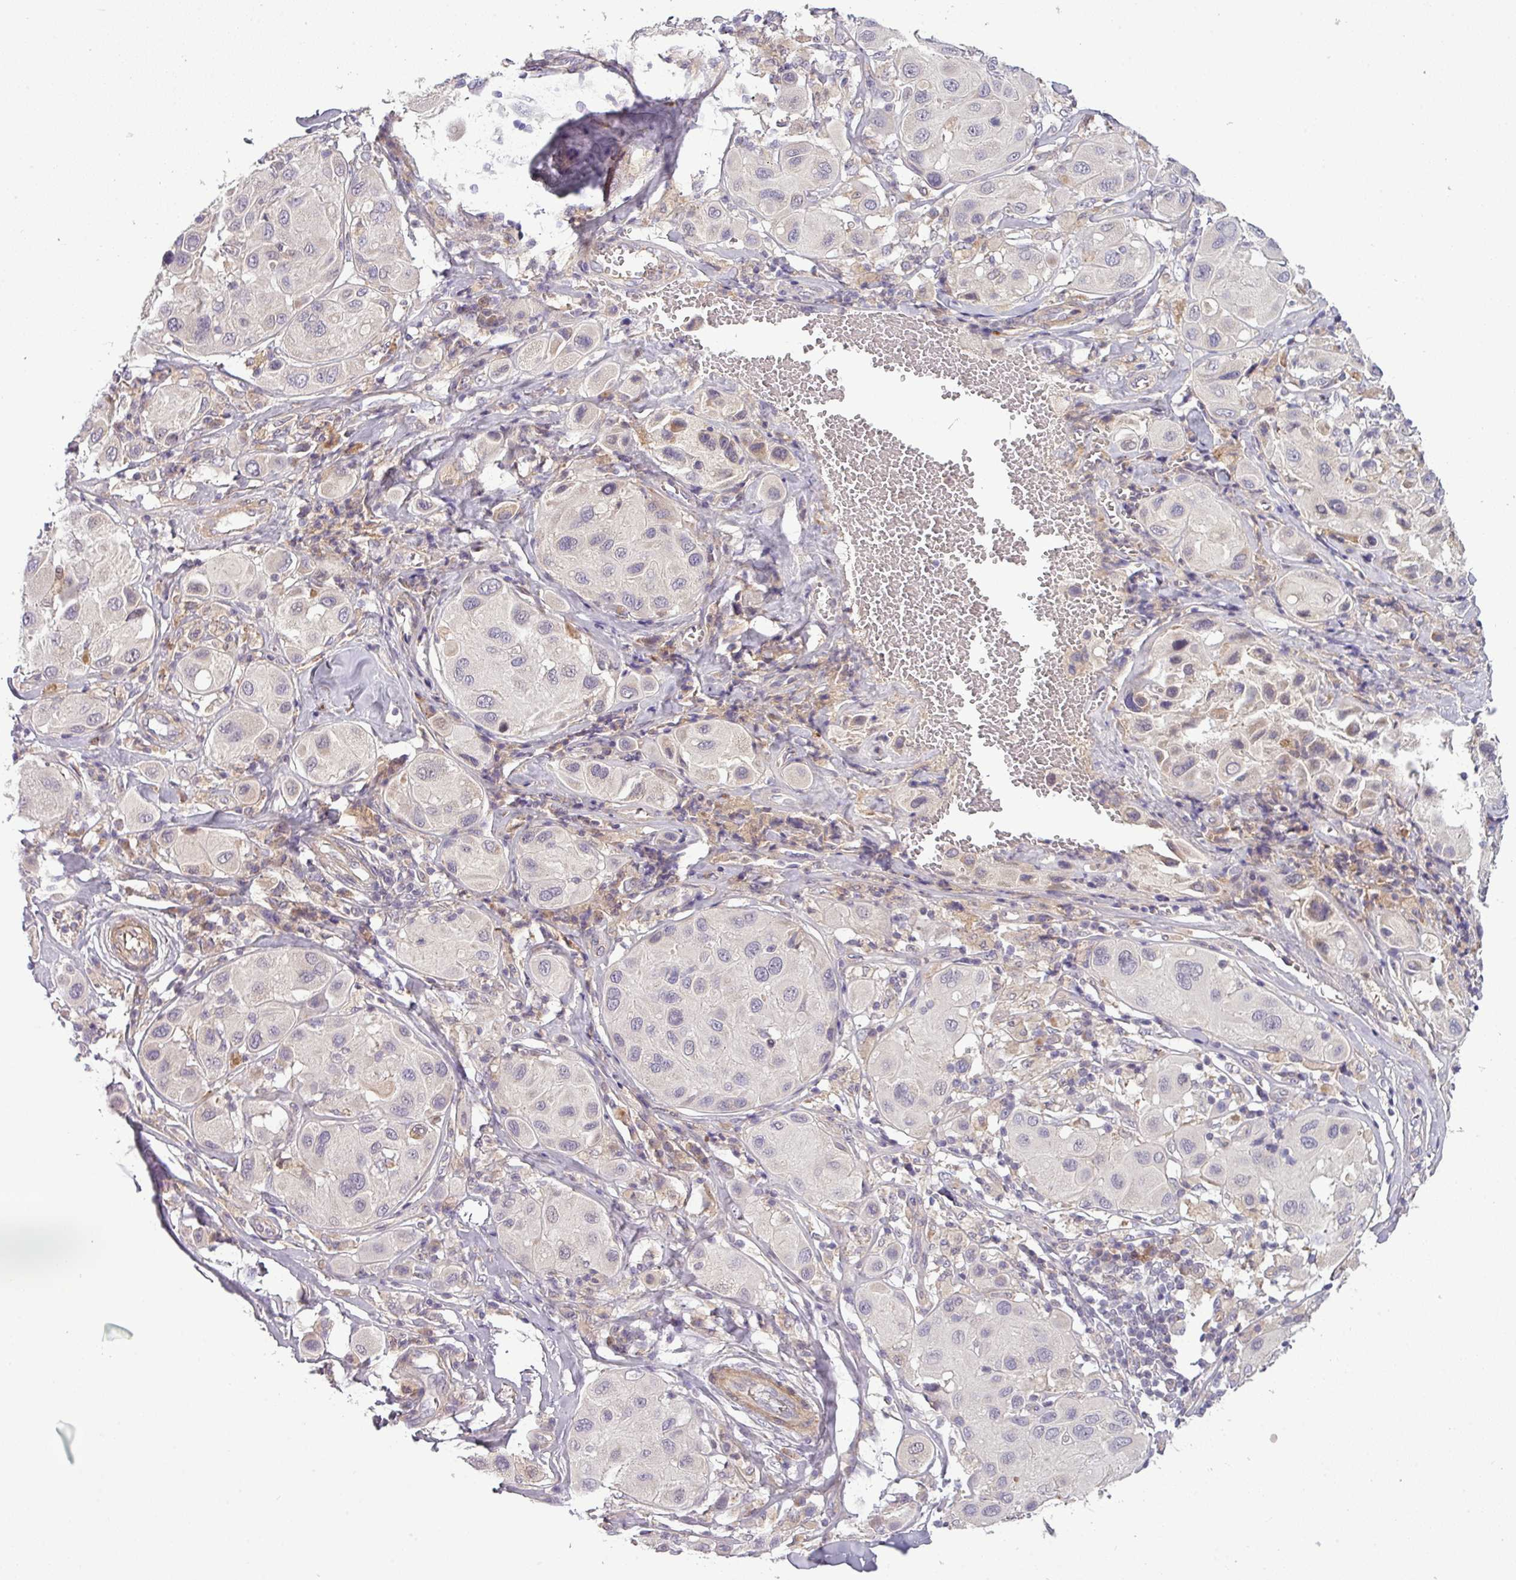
{"staining": {"intensity": "negative", "quantity": "none", "location": "none"}, "tissue": "melanoma", "cell_type": "Tumor cells", "image_type": "cancer", "snomed": [{"axis": "morphology", "description": "Malignant melanoma, Metastatic site"}, {"axis": "topography", "description": "Skin"}], "caption": "Immunohistochemistry (IHC) of human melanoma exhibits no expression in tumor cells.", "gene": "ZNF35", "patient": {"sex": "male", "age": 41}}